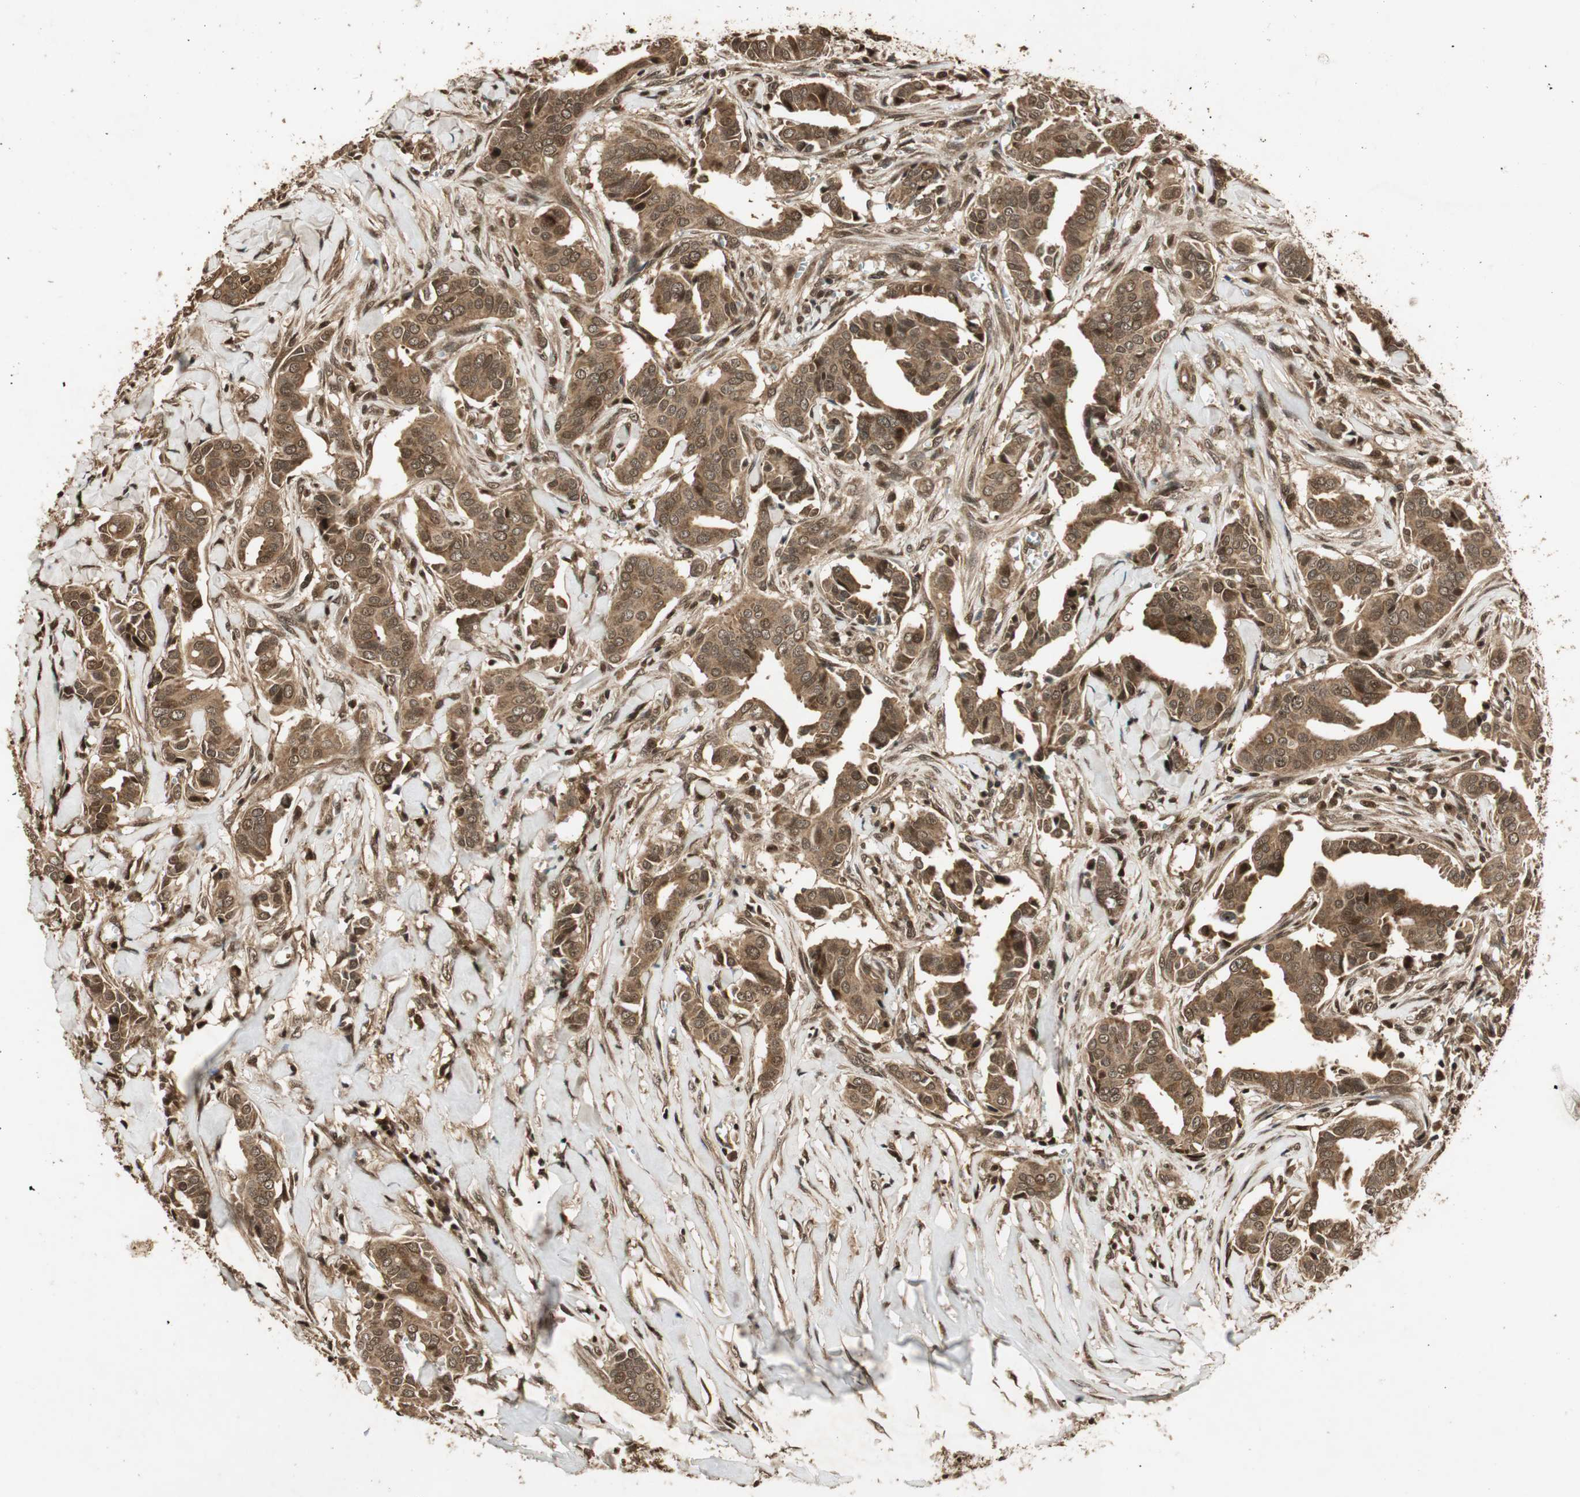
{"staining": {"intensity": "moderate", "quantity": ">75%", "location": "cytoplasmic/membranous"}, "tissue": "head and neck cancer", "cell_type": "Tumor cells", "image_type": "cancer", "snomed": [{"axis": "morphology", "description": "Adenocarcinoma, NOS"}, {"axis": "topography", "description": "Salivary gland"}, {"axis": "topography", "description": "Head-Neck"}], "caption": "Brown immunohistochemical staining in head and neck adenocarcinoma shows moderate cytoplasmic/membranous positivity in about >75% of tumor cells.", "gene": "RPA3", "patient": {"sex": "female", "age": 59}}